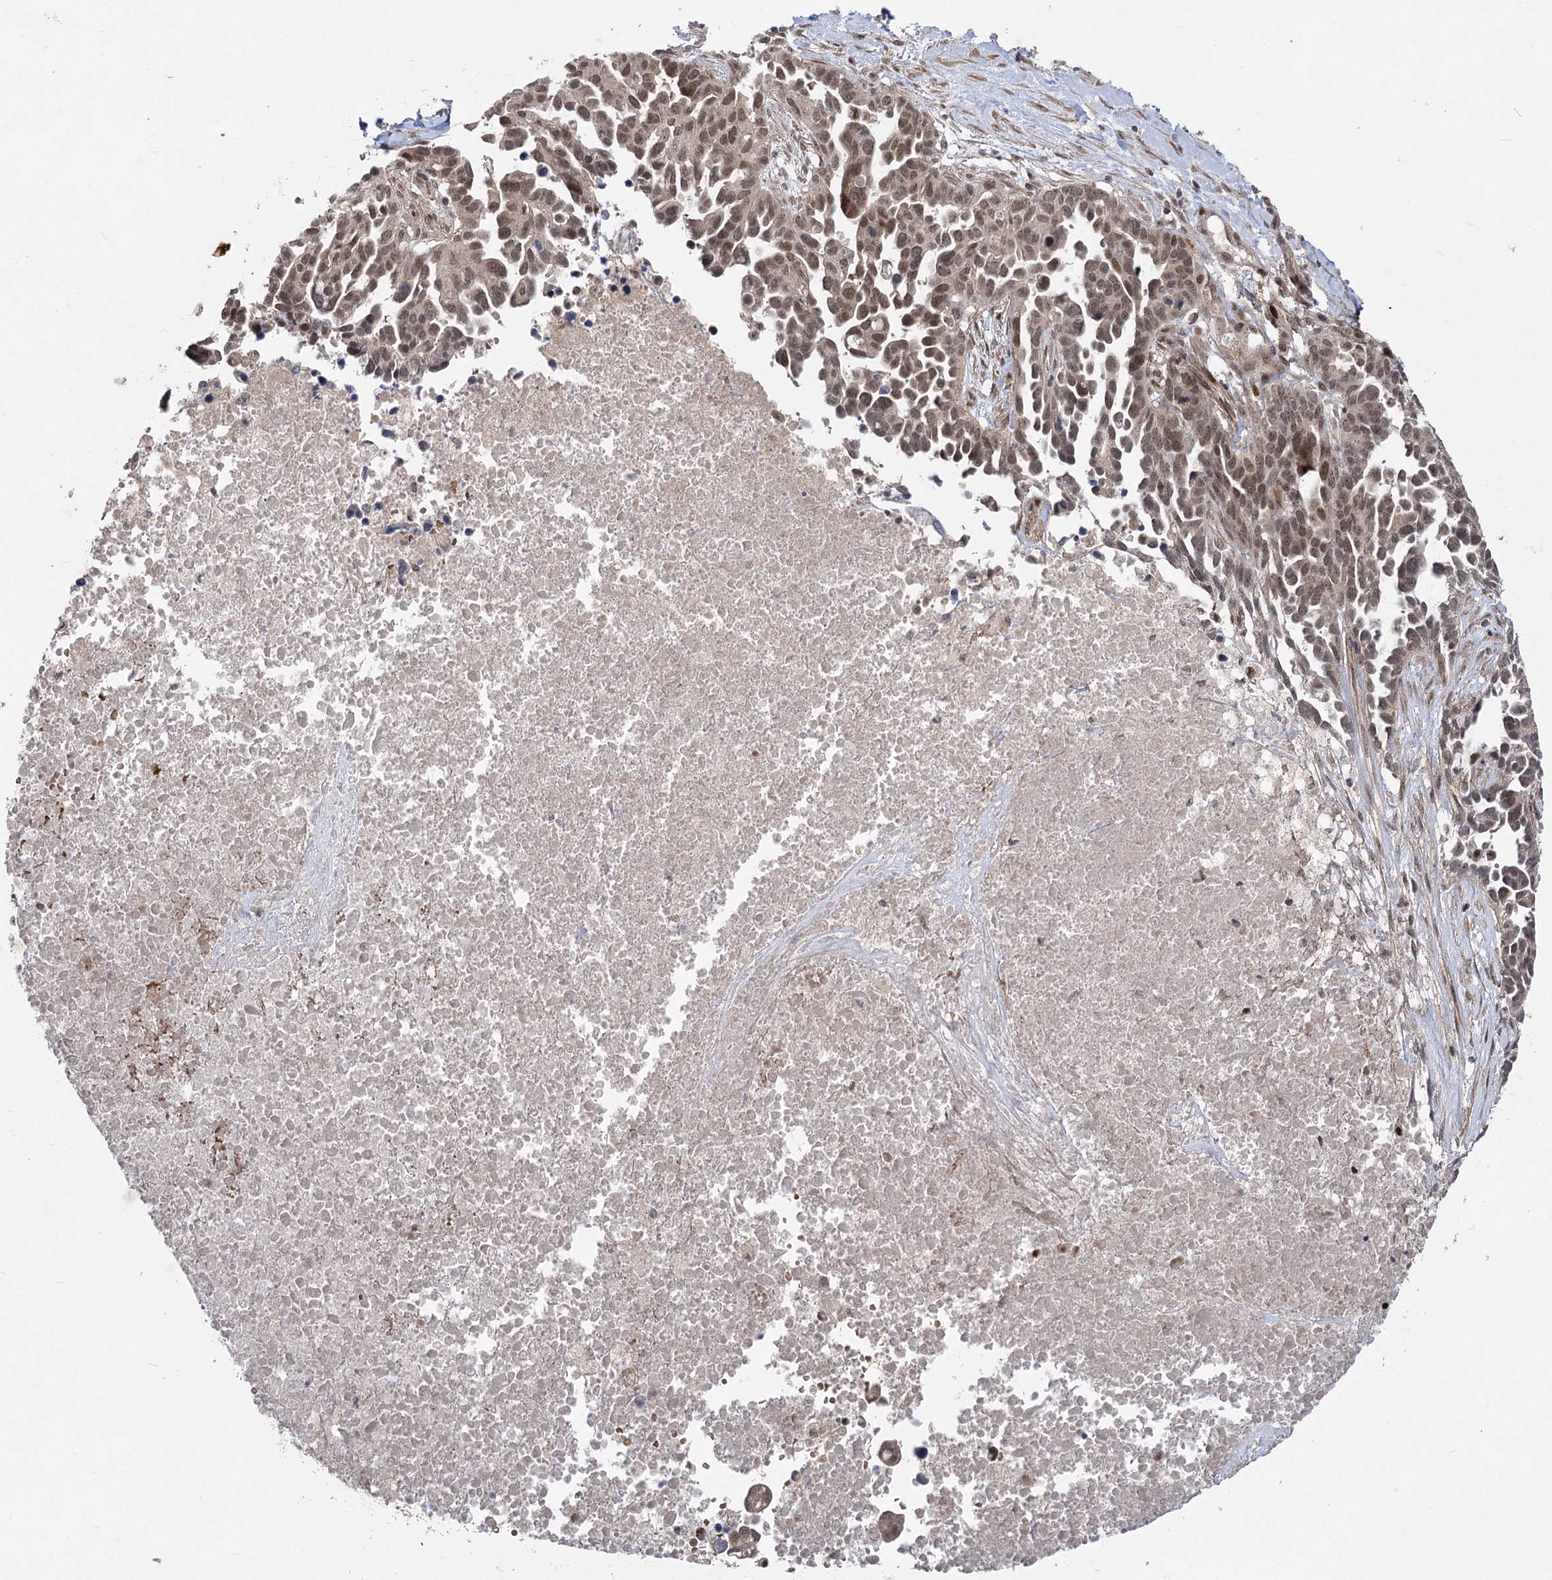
{"staining": {"intensity": "moderate", "quantity": ">75%", "location": "nuclear"}, "tissue": "ovarian cancer", "cell_type": "Tumor cells", "image_type": "cancer", "snomed": [{"axis": "morphology", "description": "Cystadenocarcinoma, serous, NOS"}, {"axis": "topography", "description": "Ovary"}], "caption": "Approximately >75% of tumor cells in serous cystadenocarcinoma (ovarian) reveal moderate nuclear protein expression as visualized by brown immunohistochemical staining.", "gene": "HELQ", "patient": {"sex": "female", "age": 54}}